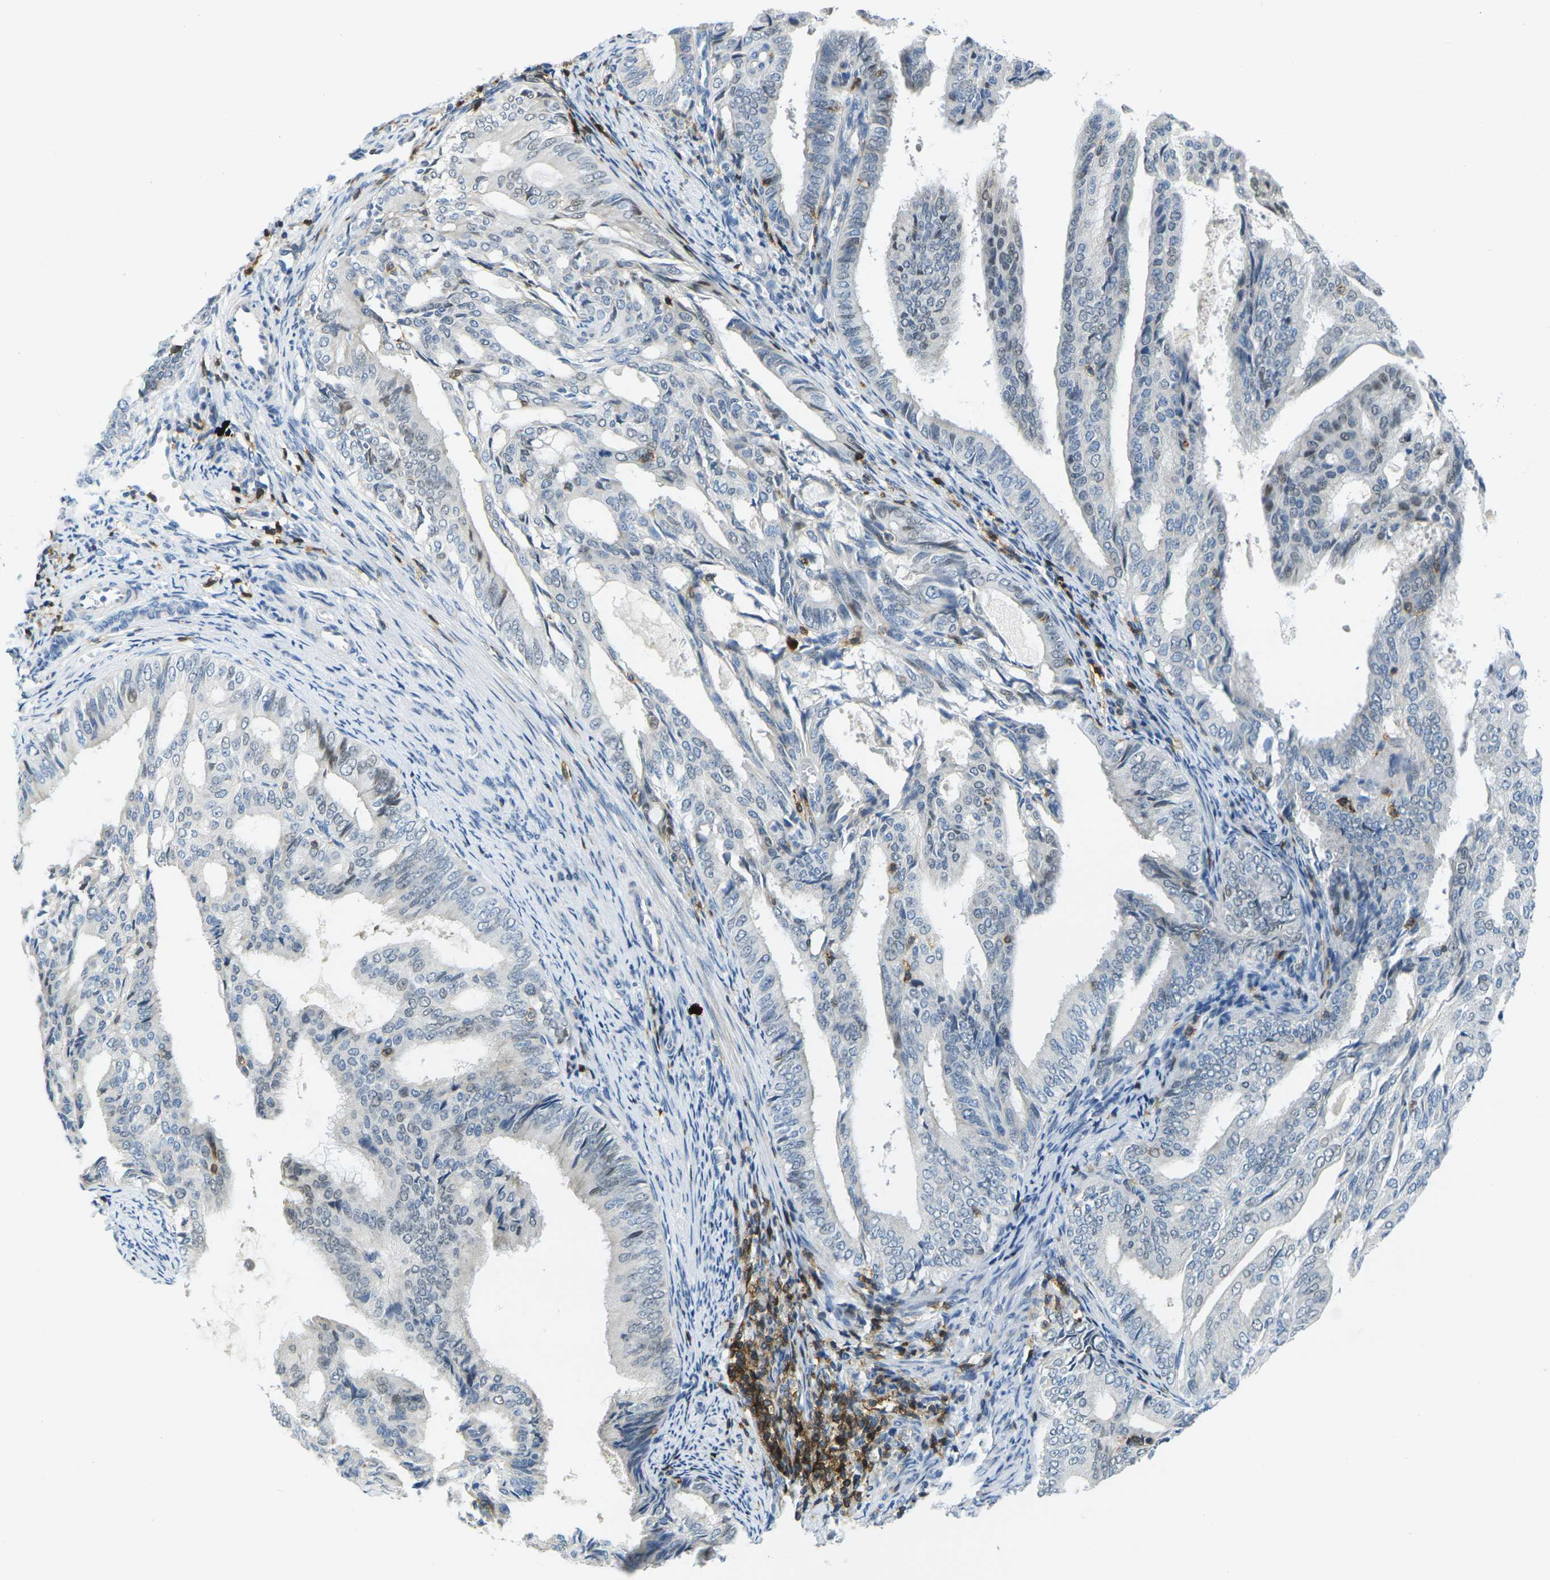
{"staining": {"intensity": "negative", "quantity": "none", "location": "none"}, "tissue": "endometrial cancer", "cell_type": "Tumor cells", "image_type": "cancer", "snomed": [{"axis": "morphology", "description": "Adenocarcinoma, NOS"}, {"axis": "topography", "description": "Endometrium"}], "caption": "This image is of endometrial adenocarcinoma stained with immunohistochemistry (IHC) to label a protein in brown with the nuclei are counter-stained blue. There is no positivity in tumor cells. The staining is performed using DAB (3,3'-diaminobenzidine) brown chromogen with nuclei counter-stained in using hematoxylin.", "gene": "CD3D", "patient": {"sex": "female", "age": 58}}